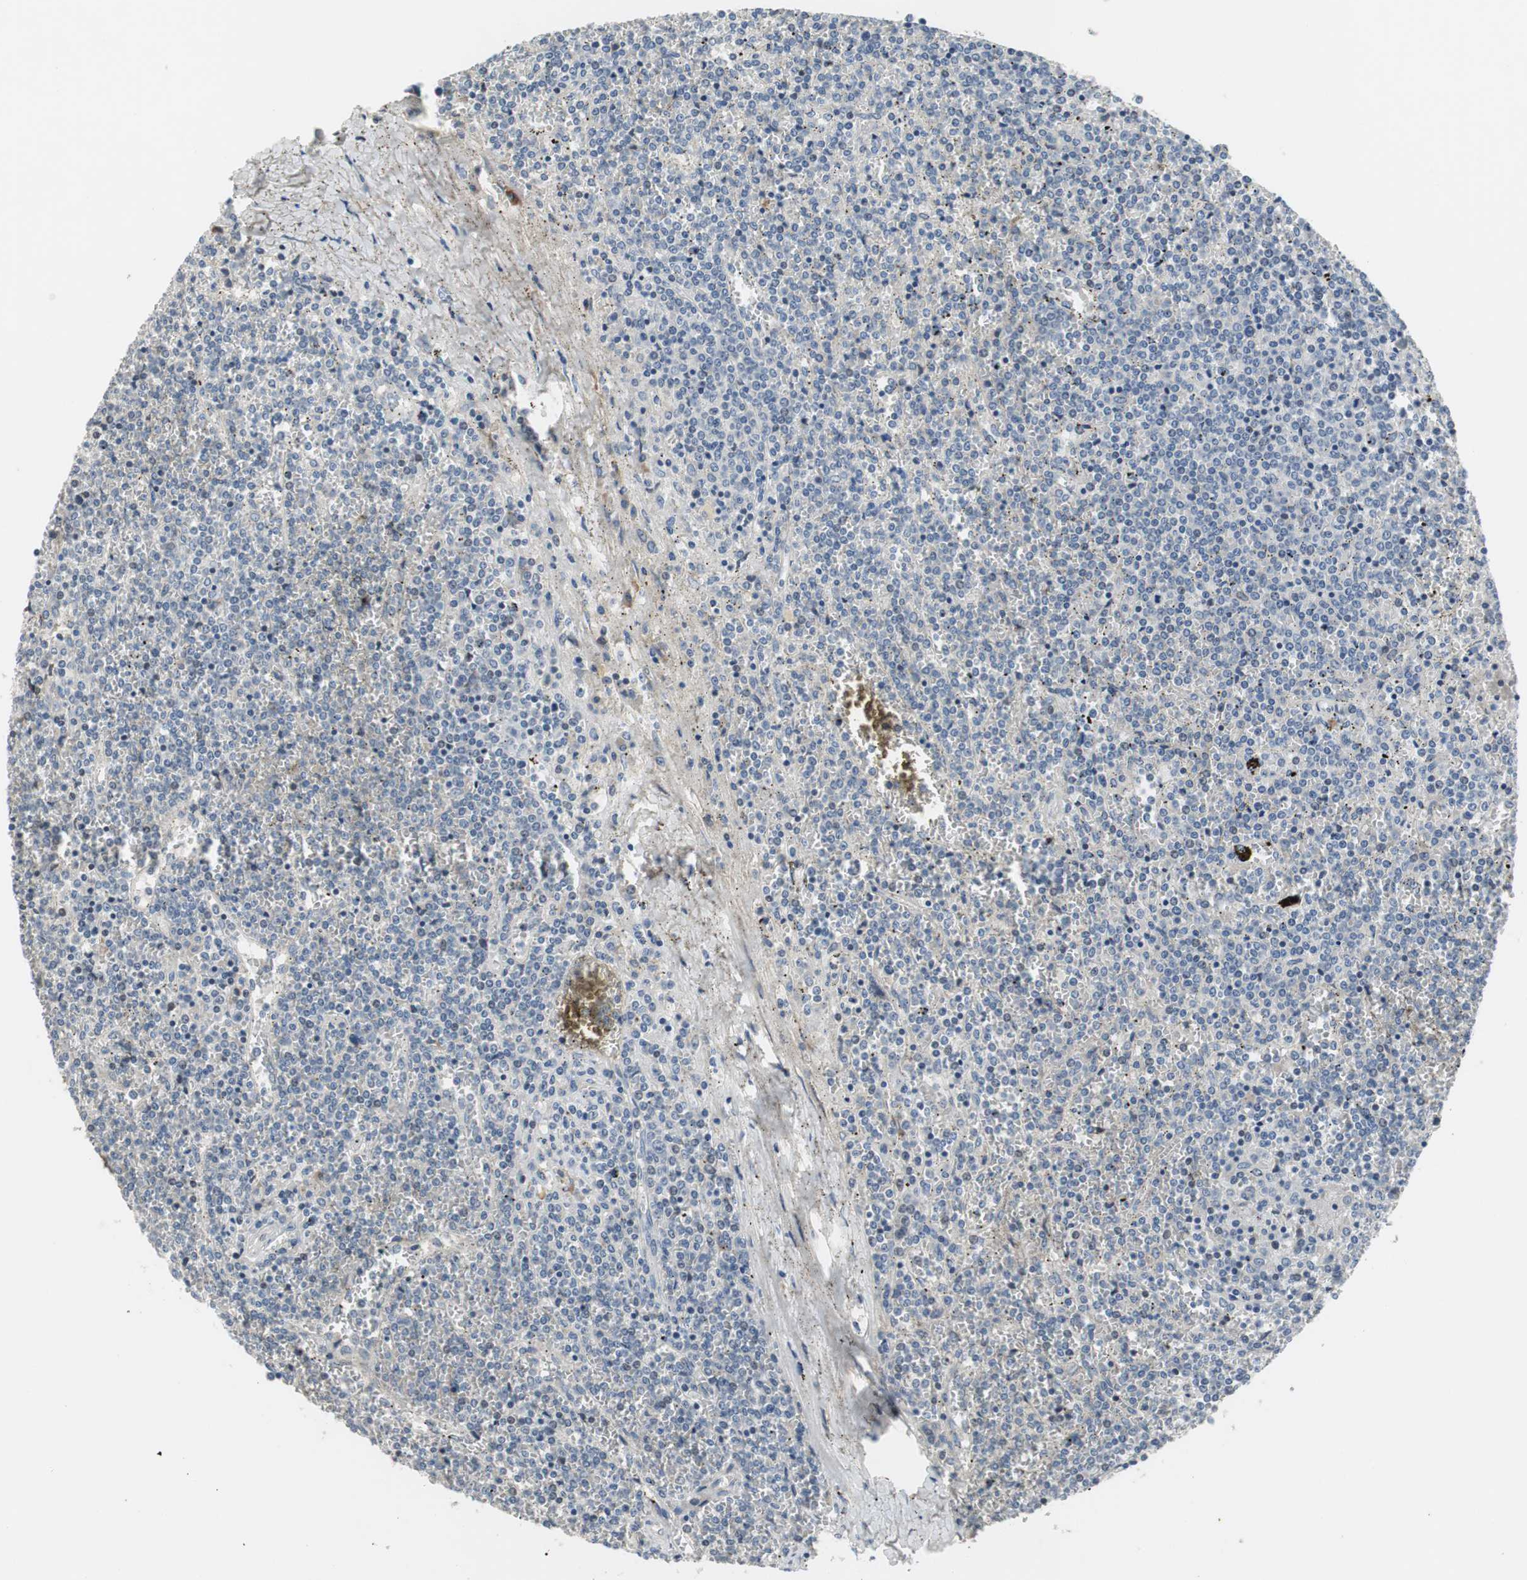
{"staining": {"intensity": "negative", "quantity": "none", "location": "none"}, "tissue": "lymphoma", "cell_type": "Tumor cells", "image_type": "cancer", "snomed": [{"axis": "morphology", "description": "Malignant lymphoma, non-Hodgkin's type, Low grade"}, {"axis": "topography", "description": "Spleen"}], "caption": "Human low-grade malignant lymphoma, non-Hodgkin's type stained for a protein using IHC shows no expression in tumor cells.", "gene": "COL12A1", "patient": {"sex": "female", "age": 19}}